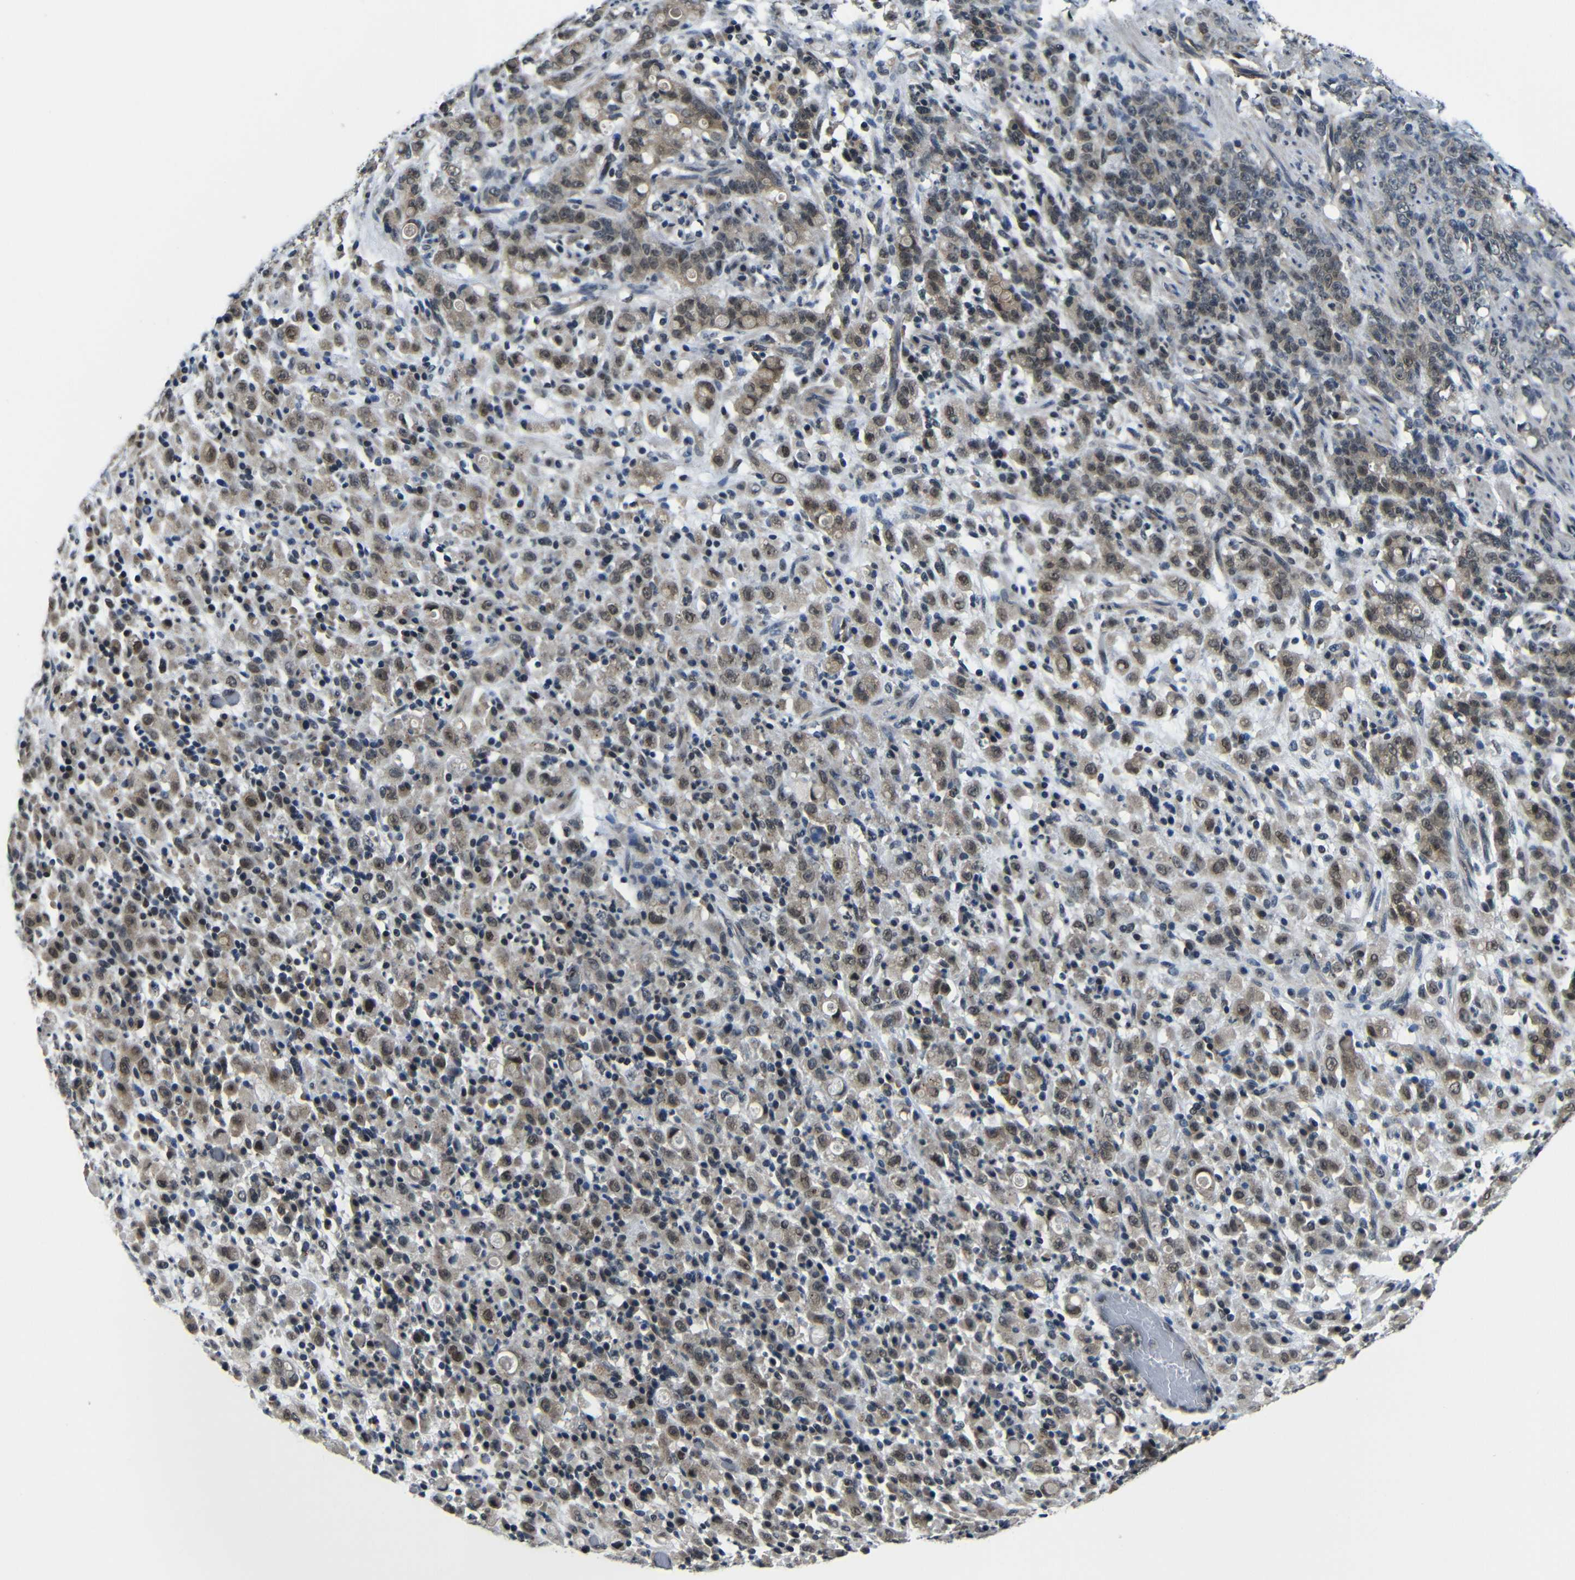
{"staining": {"intensity": "moderate", "quantity": ">75%", "location": "cytoplasmic/membranous,nuclear"}, "tissue": "stomach cancer", "cell_type": "Tumor cells", "image_type": "cancer", "snomed": [{"axis": "morphology", "description": "Adenocarcinoma, NOS"}, {"axis": "topography", "description": "Stomach, lower"}], "caption": "This is an image of immunohistochemistry (IHC) staining of stomach cancer, which shows moderate expression in the cytoplasmic/membranous and nuclear of tumor cells.", "gene": "FAM172A", "patient": {"sex": "male", "age": 88}}